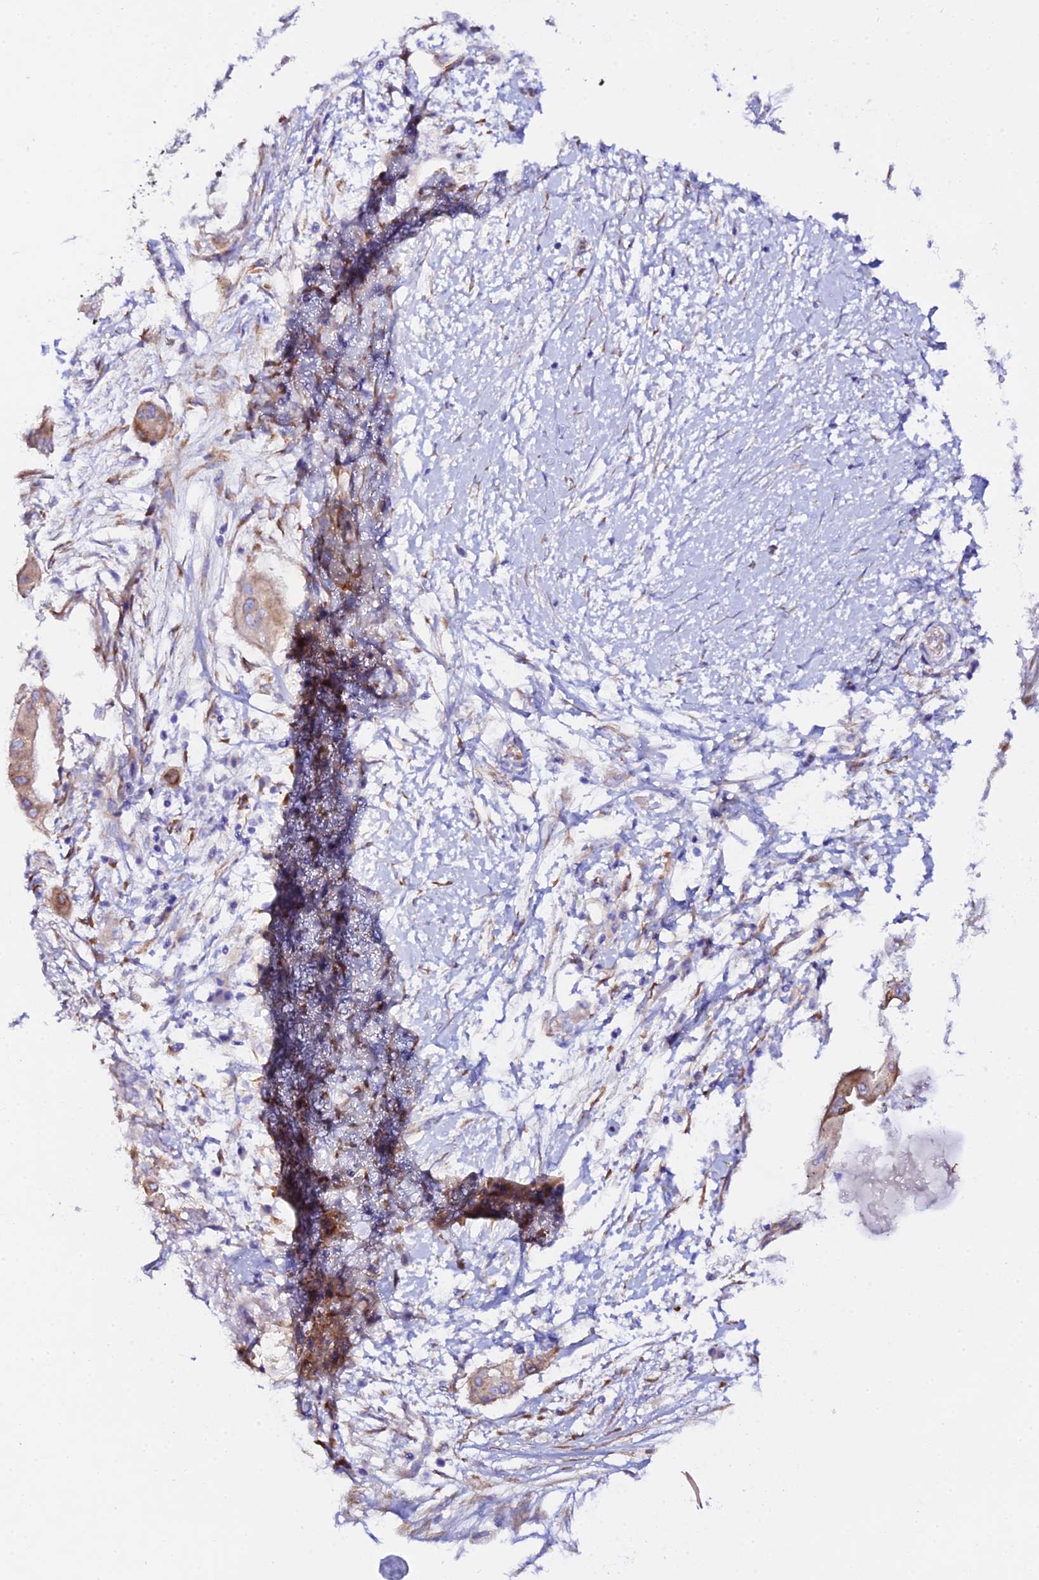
{"staining": {"intensity": "moderate", "quantity": ">75%", "location": "cytoplasmic/membranous"}, "tissue": "pancreatic cancer", "cell_type": "Tumor cells", "image_type": "cancer", "snomed": [{"axis": "morphology", "description": "Adenocarcinoma, NOS"}, {"axis": "topography", "description": "Pancreas"}], "caption": "An immunohistochemistry (IHC) histopathology image of neoplastic tissue is shown. Protein staining in brown shows moderate cytoplasmic/membranous positivity in adenocarcinoma (pancreatic) within tumor cells.", "gene": "CFAP45", "patient": {"sex": "male", "age": 68}}